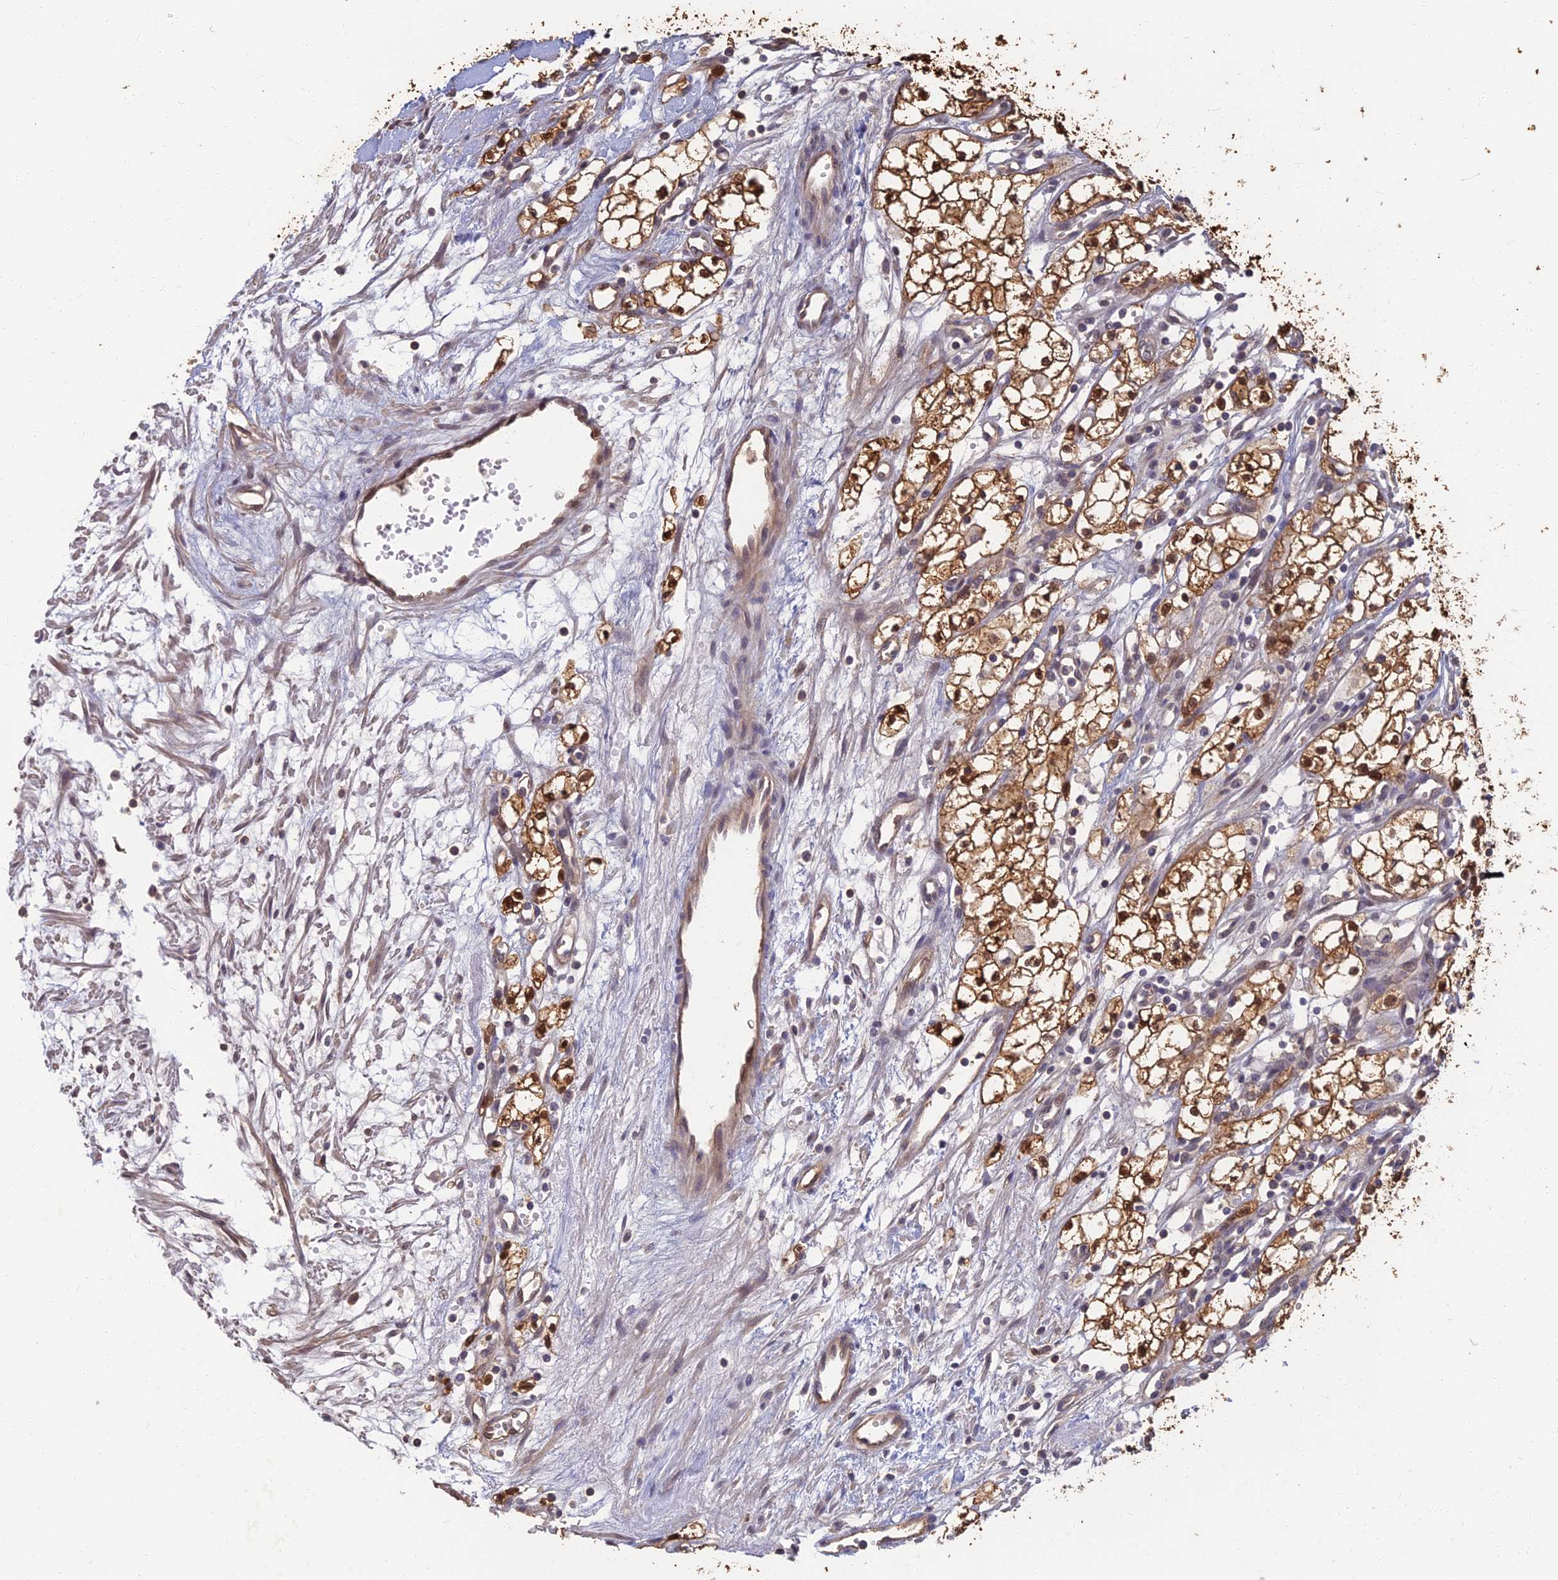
{"staining": {"intensity": "strong", "quantity": ">75%", "location": "cytoplasmic/membranous,nuclear"}, "tissue": "renal cancer", "cell_type": "Tumor cells", "image_type": "cancer", "snomed": [{"axis": "morphology", "description": "Adenocarcinoma, NOS"}, {"axis": "topography", "description": "Kidney"}], "caption": "Immunohistochemistry (IHC) staining of renal adenocarcinoma, which displays high levels of strong cytoplasmic/membranous and nuclear positivity in about >75% of tumor cells indicating strong cytoplasmic/membranous and nuclear protein positivity. The staining was performed using DAB (3,3'-diaminobenzidine) (brown) for protein detection and nuclei were counterstained in hematoxylin (blue).", "gene": "LRRN3", "patient": {"sex": "male", "age": 59}}